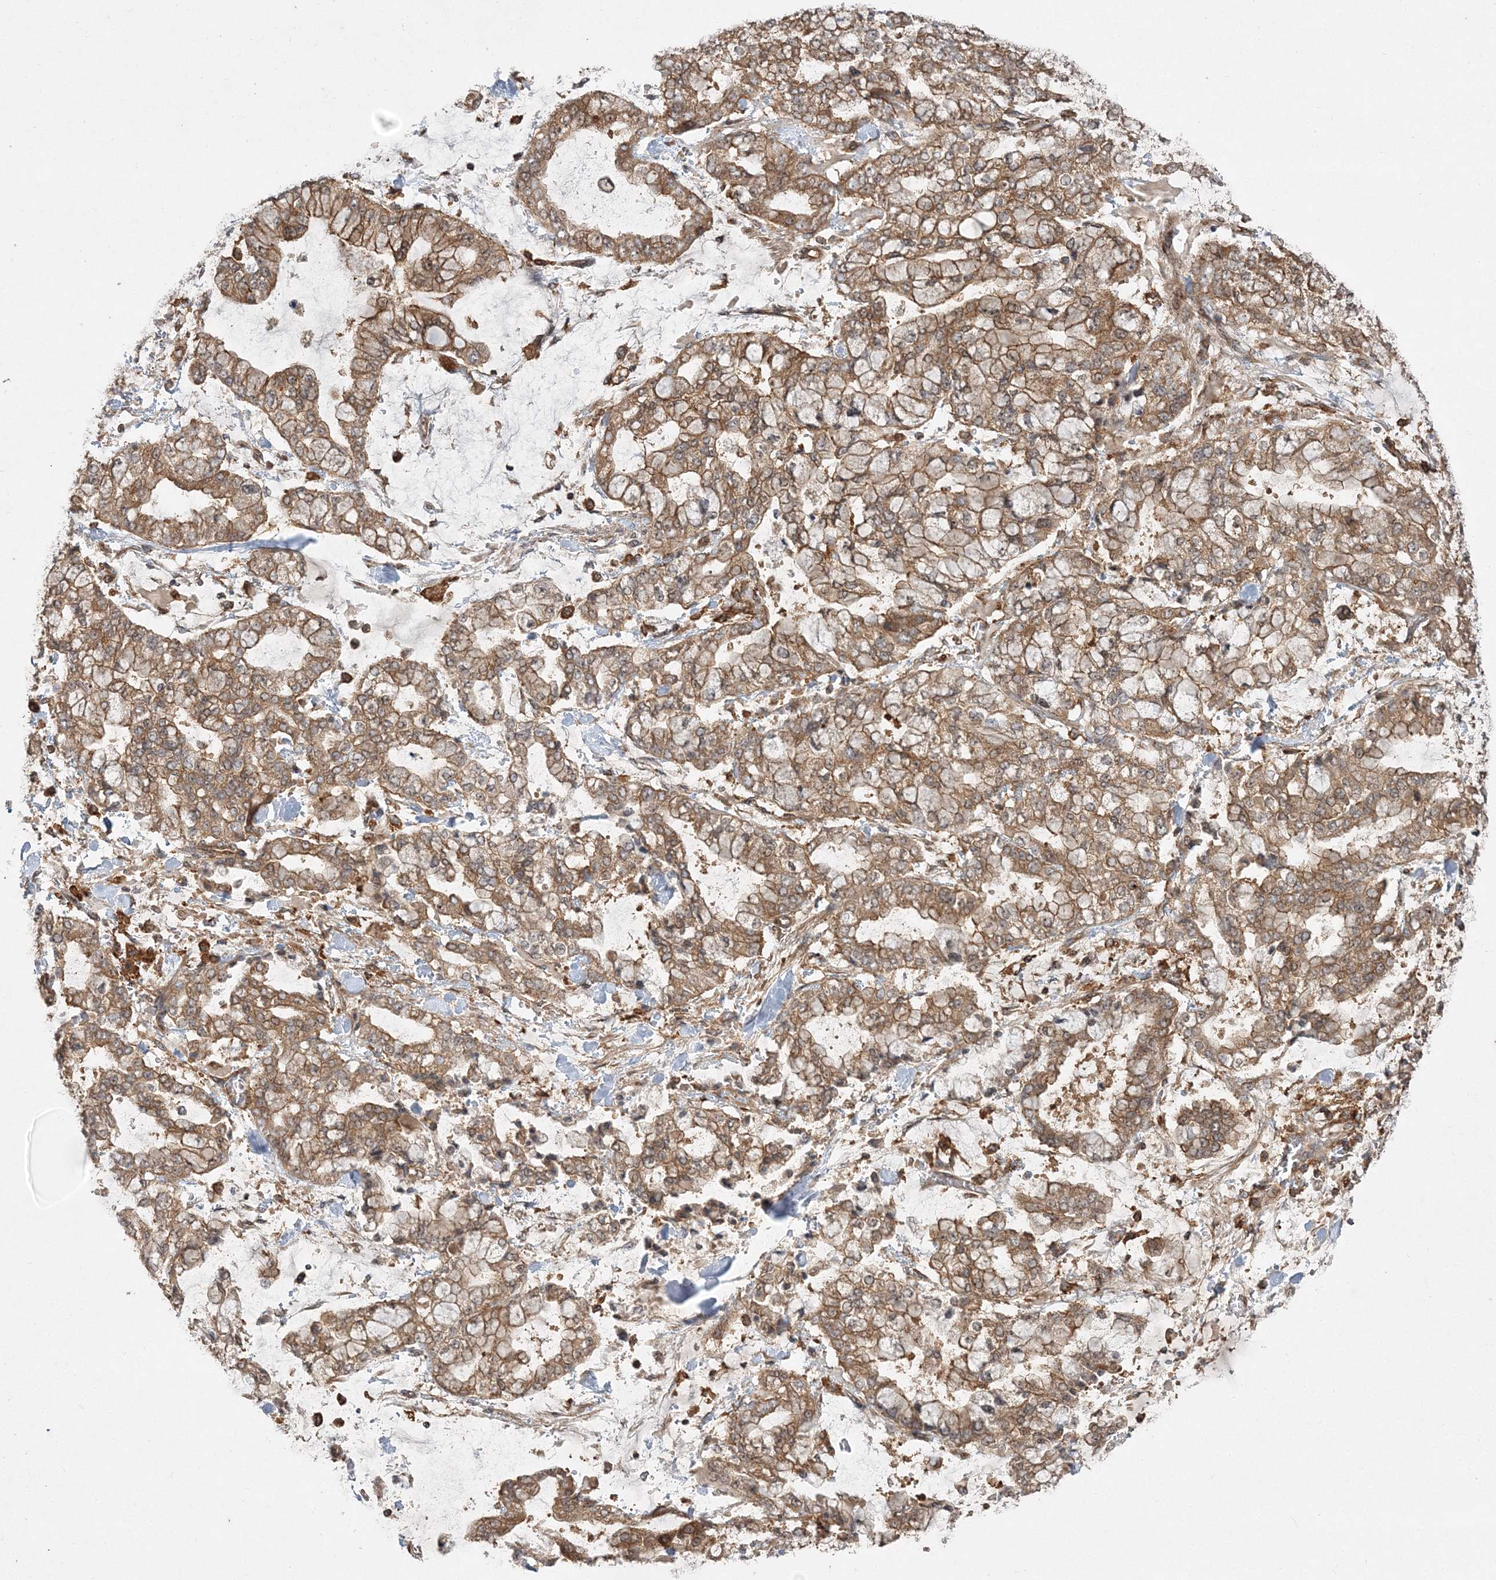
{"staining": {"intensity": "moderate", "quantity": ">75%", "location": "cytoplasmic/membranous"}, "tissue": "stomach cancer", "cell_type": "Tumor cells", "image_type": "cancer", "snomed": [{"axis": "morphology", "description": "Normal tissue, NOS"}, {"axis": "morphology", "description": "Adenocarcinoma, NOS"}, {"axis": "topography", "description": "Stomach, upper"}, {"axis": "topography", "description": "Stomach"}], "caption": "This is a photomicrograph of immunohistochemistry staining of stomach cancer, which shows moderate positivity in the cytoplasmic/membranous of tumor cells.", "gene": "WDR37", "patient": {"sex": "male", "age": 76}}